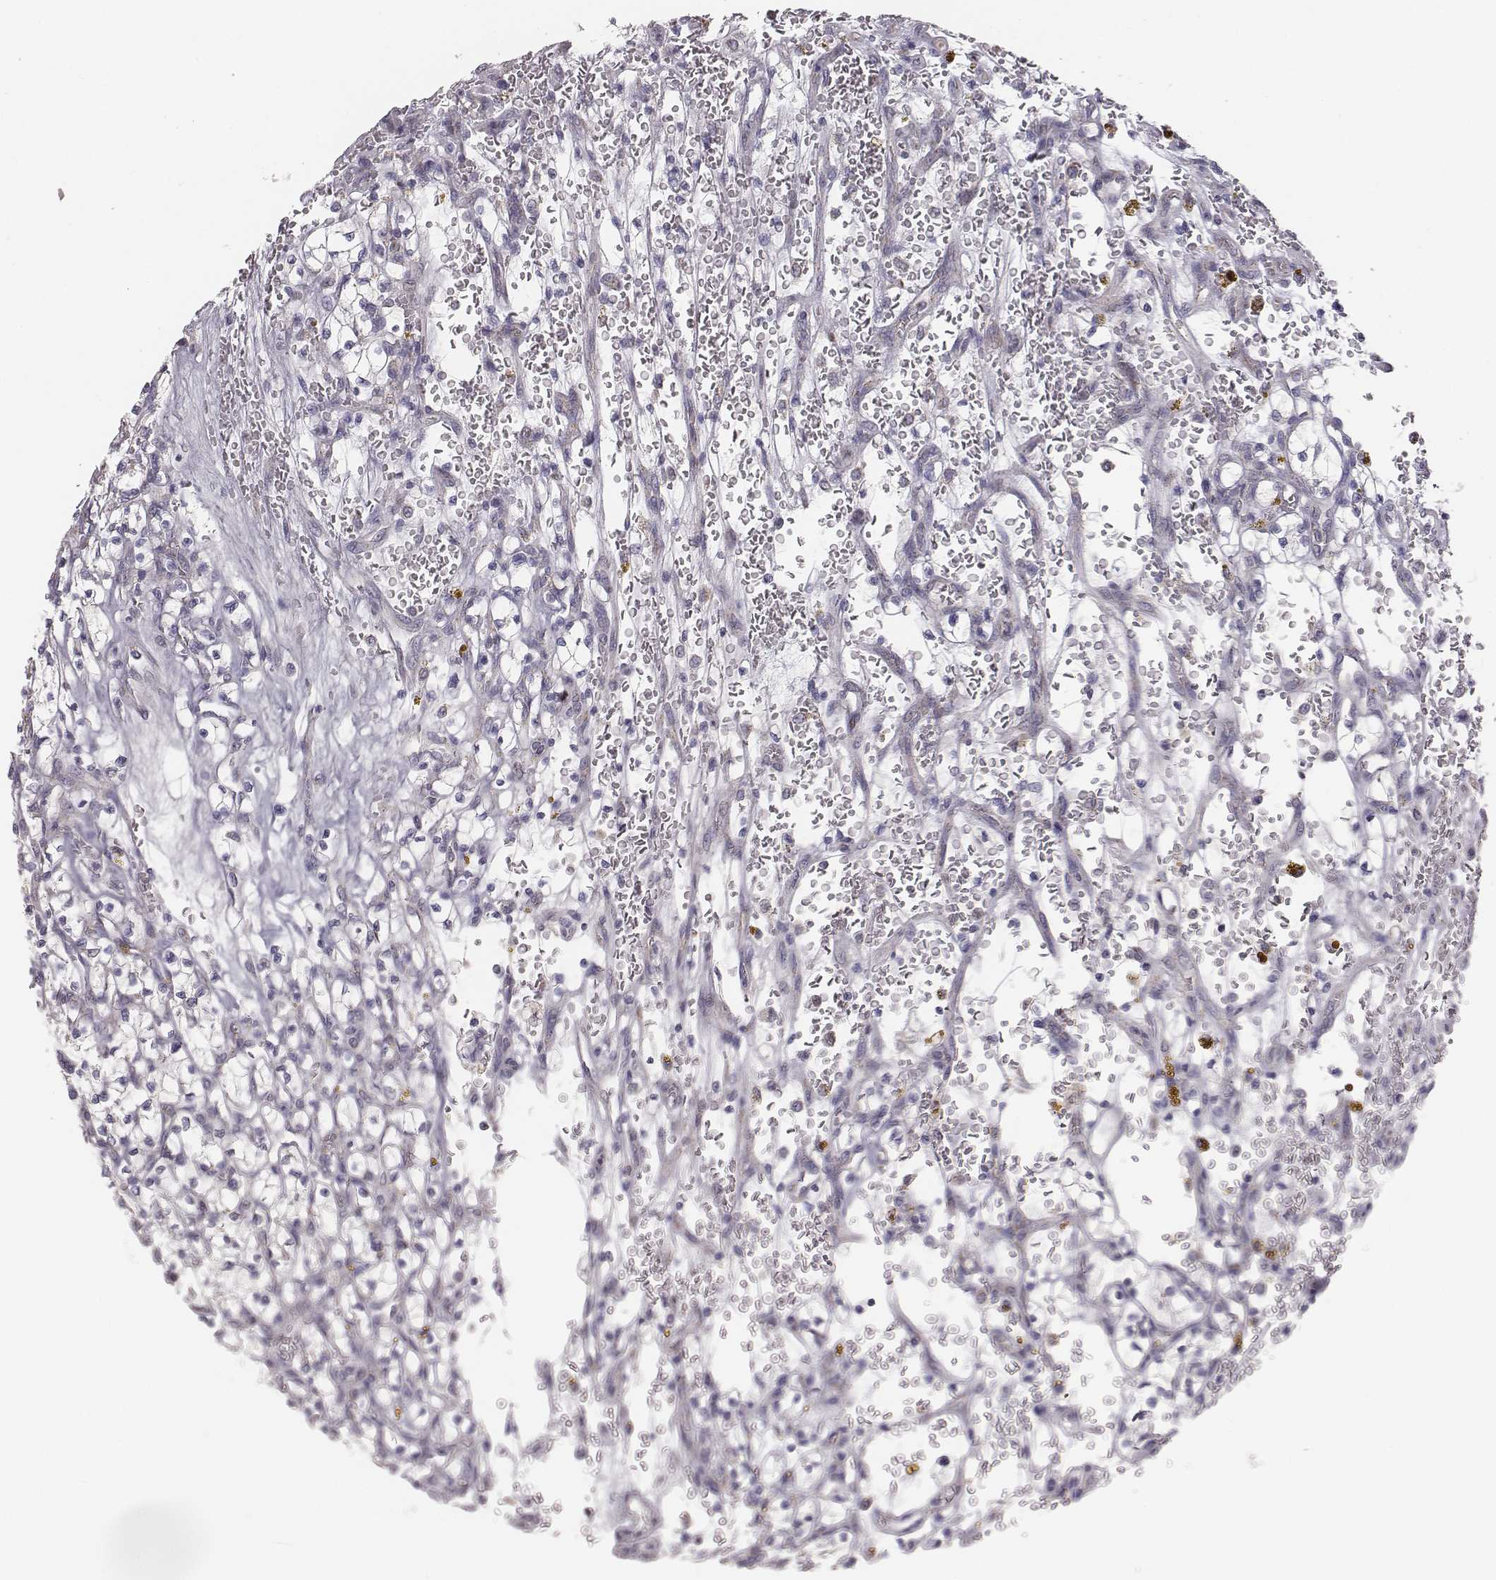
{"staining": {"intensity": "negative", "quantity": "none", "location": "none"}, "tissue": "renal cancer", "cell_type": "Tumor cells", "image_type": "cancer", "snomed": [{"axis": "morphology", "description": "Adenocarcinoma, NOS"}, {"axis": "topography", "description": "Kidney"}], "caption": "The image exhibits no significant staining in tumor cells of renal cancer. Brightfield microscopy of immunohistochemistry stained with DAB (3,3'-diaminobenzidine) (brown) and hematoxylin (blue), captured at high magnification.", "gene": "ABCD3", "patient": {"sex": "female", "age": 64}}